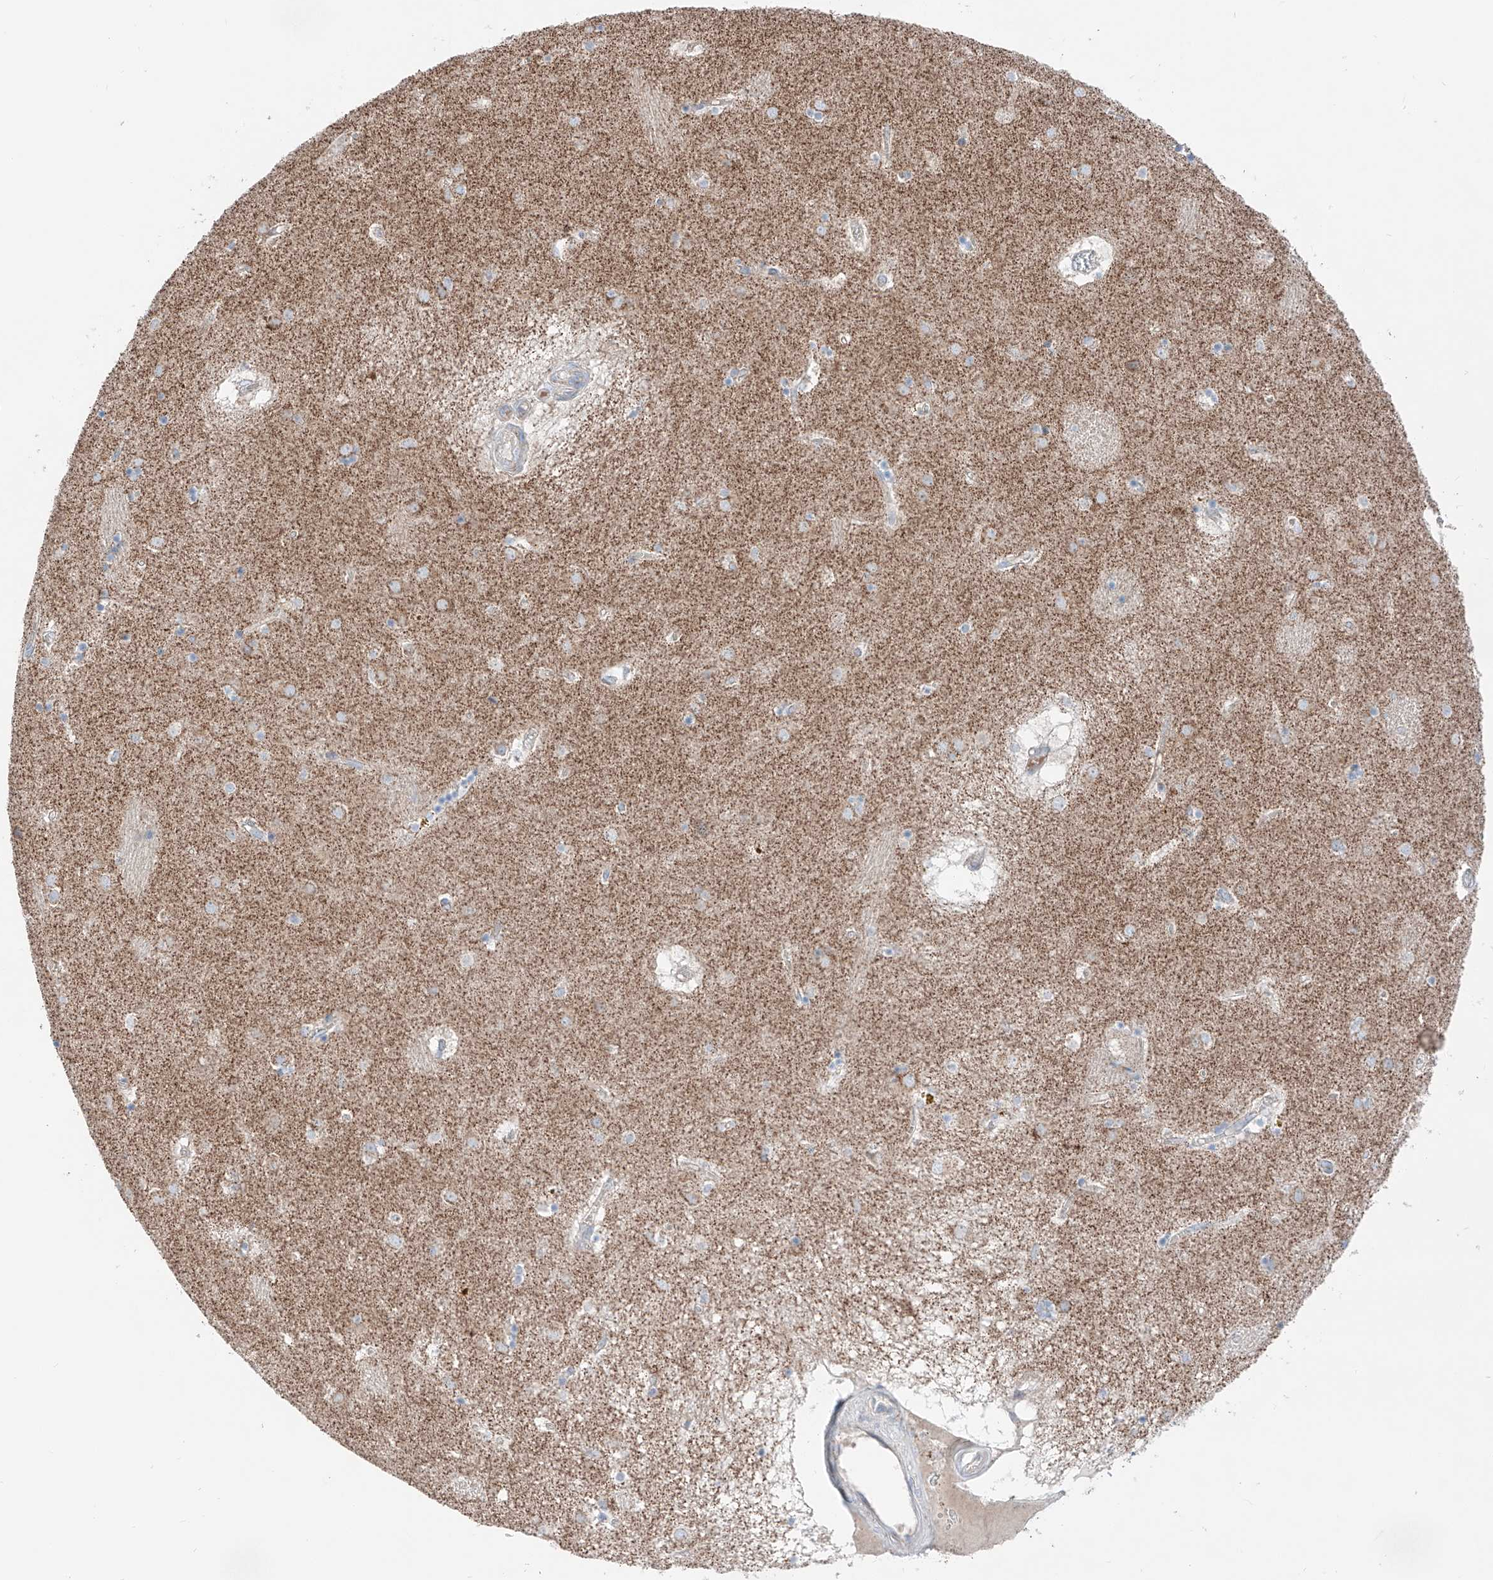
{"staining": {"intensity": "negative", "quantity": "none", "location": "none"}, "tissue": "caudate", "cell_type": "Glial cells", "image_type": "normal", "snomed": [{"axis": "morphology", "description": "Normal tissue, NOS"}, {"axis": "topography", "description": "Lateral ventricle wall"}], "caption": "Unremarkable caudate was stained to show a protein in brown. There is no significant staining in glial cells. The staining is performed using DAB (3,3'-diaminobenzidine) brown chromogen with nuclei counter-stained in using hematoxylin.", "gene": "MRAP", "patient": {"sex": "male", "age": 70}}